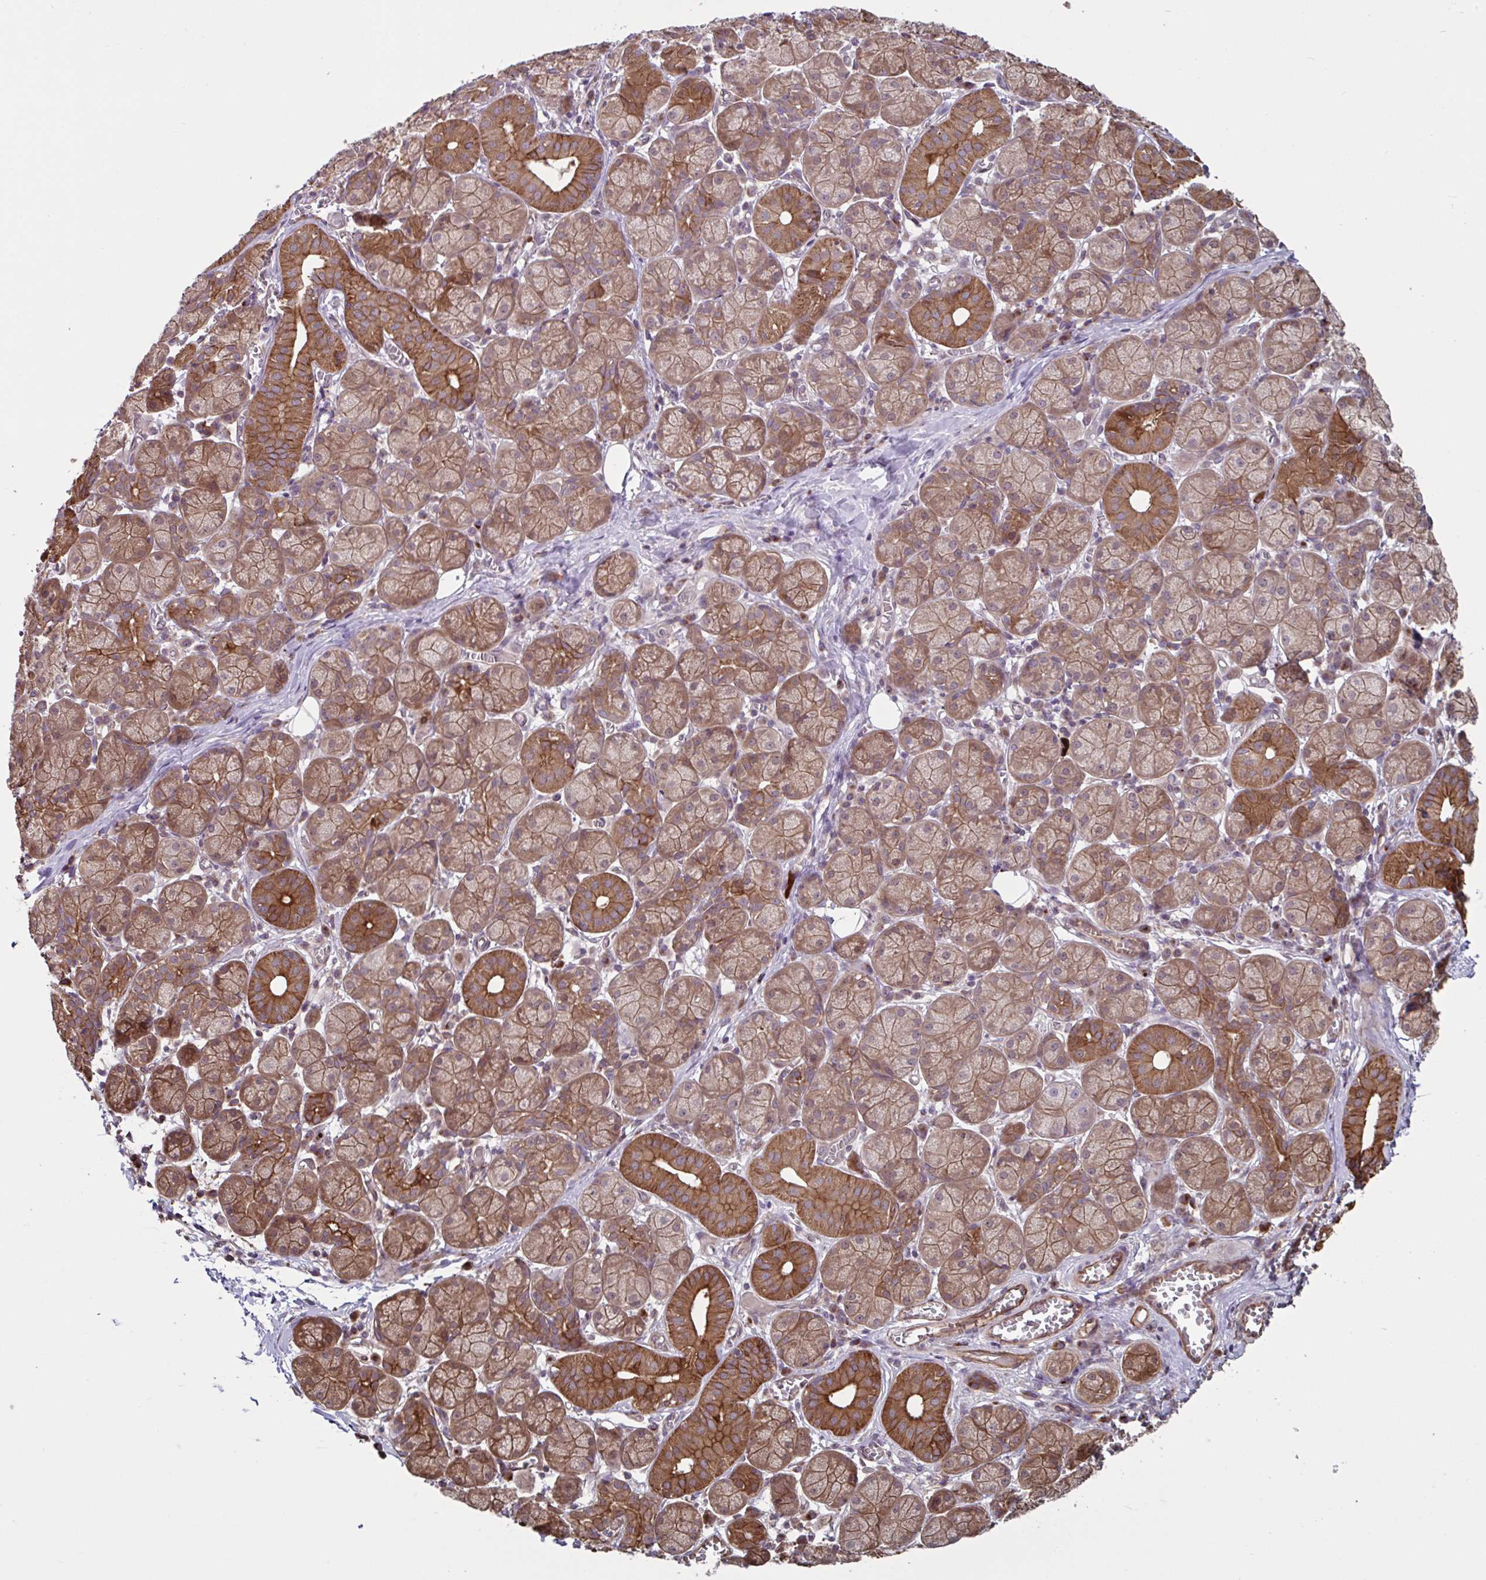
{"staining": {"intensity": "strong", "quantity": ">75%", "location": "cytoplasmic/membranous"}, "tissue": "salivary gland", "cell_type": "Glandular cells", "image_type": "normal", "snomed": [{"axis": "morphology", "description": "Normal tissue, NOS"}, {"axis": "topography", "description": "Salivary gland"}], "caption": "Normal salivary gland reveals strong cytoplasmic/membranous positivity in approximately >75% of glandular cells (Stains: DAB (3,3'-diaminobenzidine) in brown, nuclei in blue, Microscopy: brightfield microscopy at high magnification)..", "gene": "GLTP", "patient": {"sex": "female", "age": 24}}